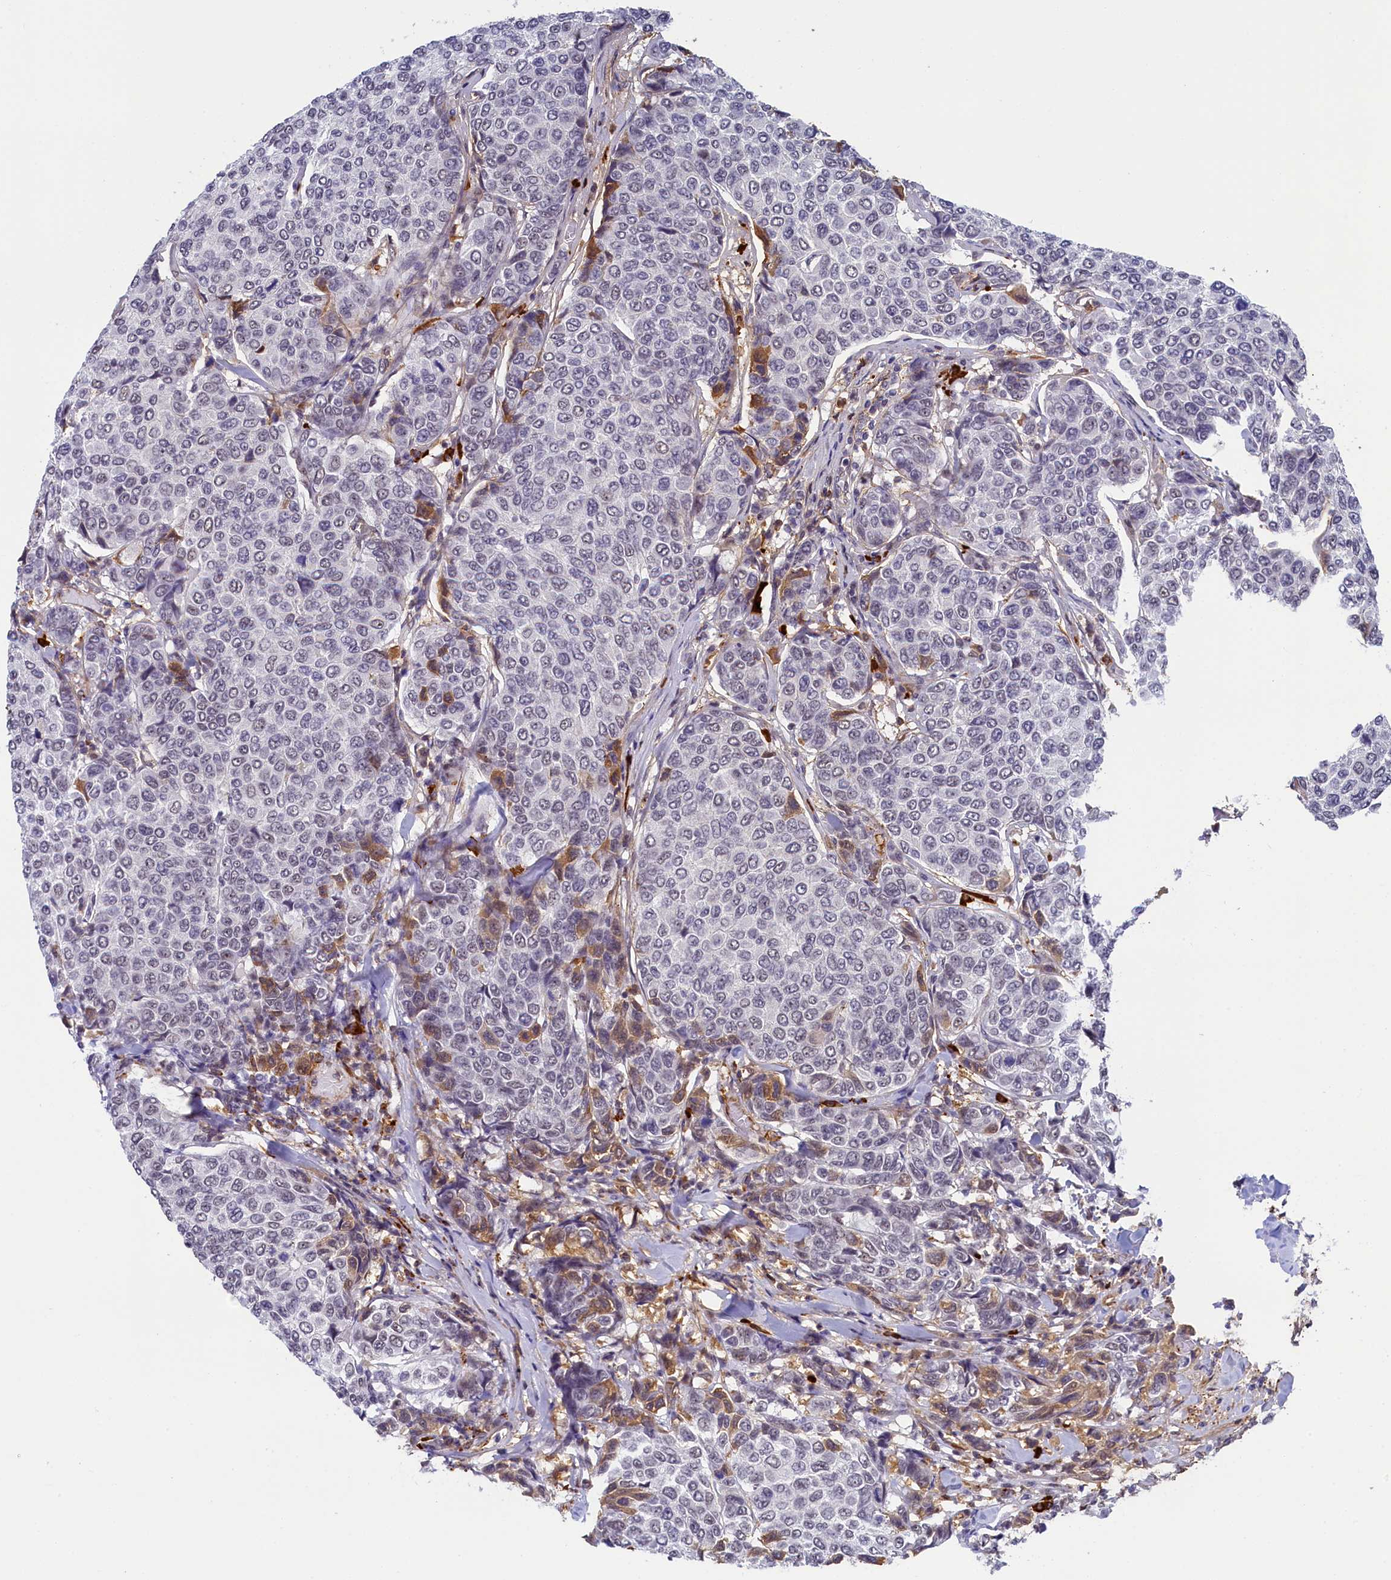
{"staining": {"intensity": "negative", "quantity": "none", "location": "none"}, "tissue": "breast cancer", "cell_type": "Tumor cells", "image_type": "cancer", "snomed": [{"axis": "morphology", "description": "Duct carcinoma"}, {"axis": "topography", "description": "Breast"}], "caption": "Image shows no significant protein expression in tumor cells of breast invasive ductal carcinoma.", "gene": "INTS14", "patient": {"sex": "female", "age": 55}}